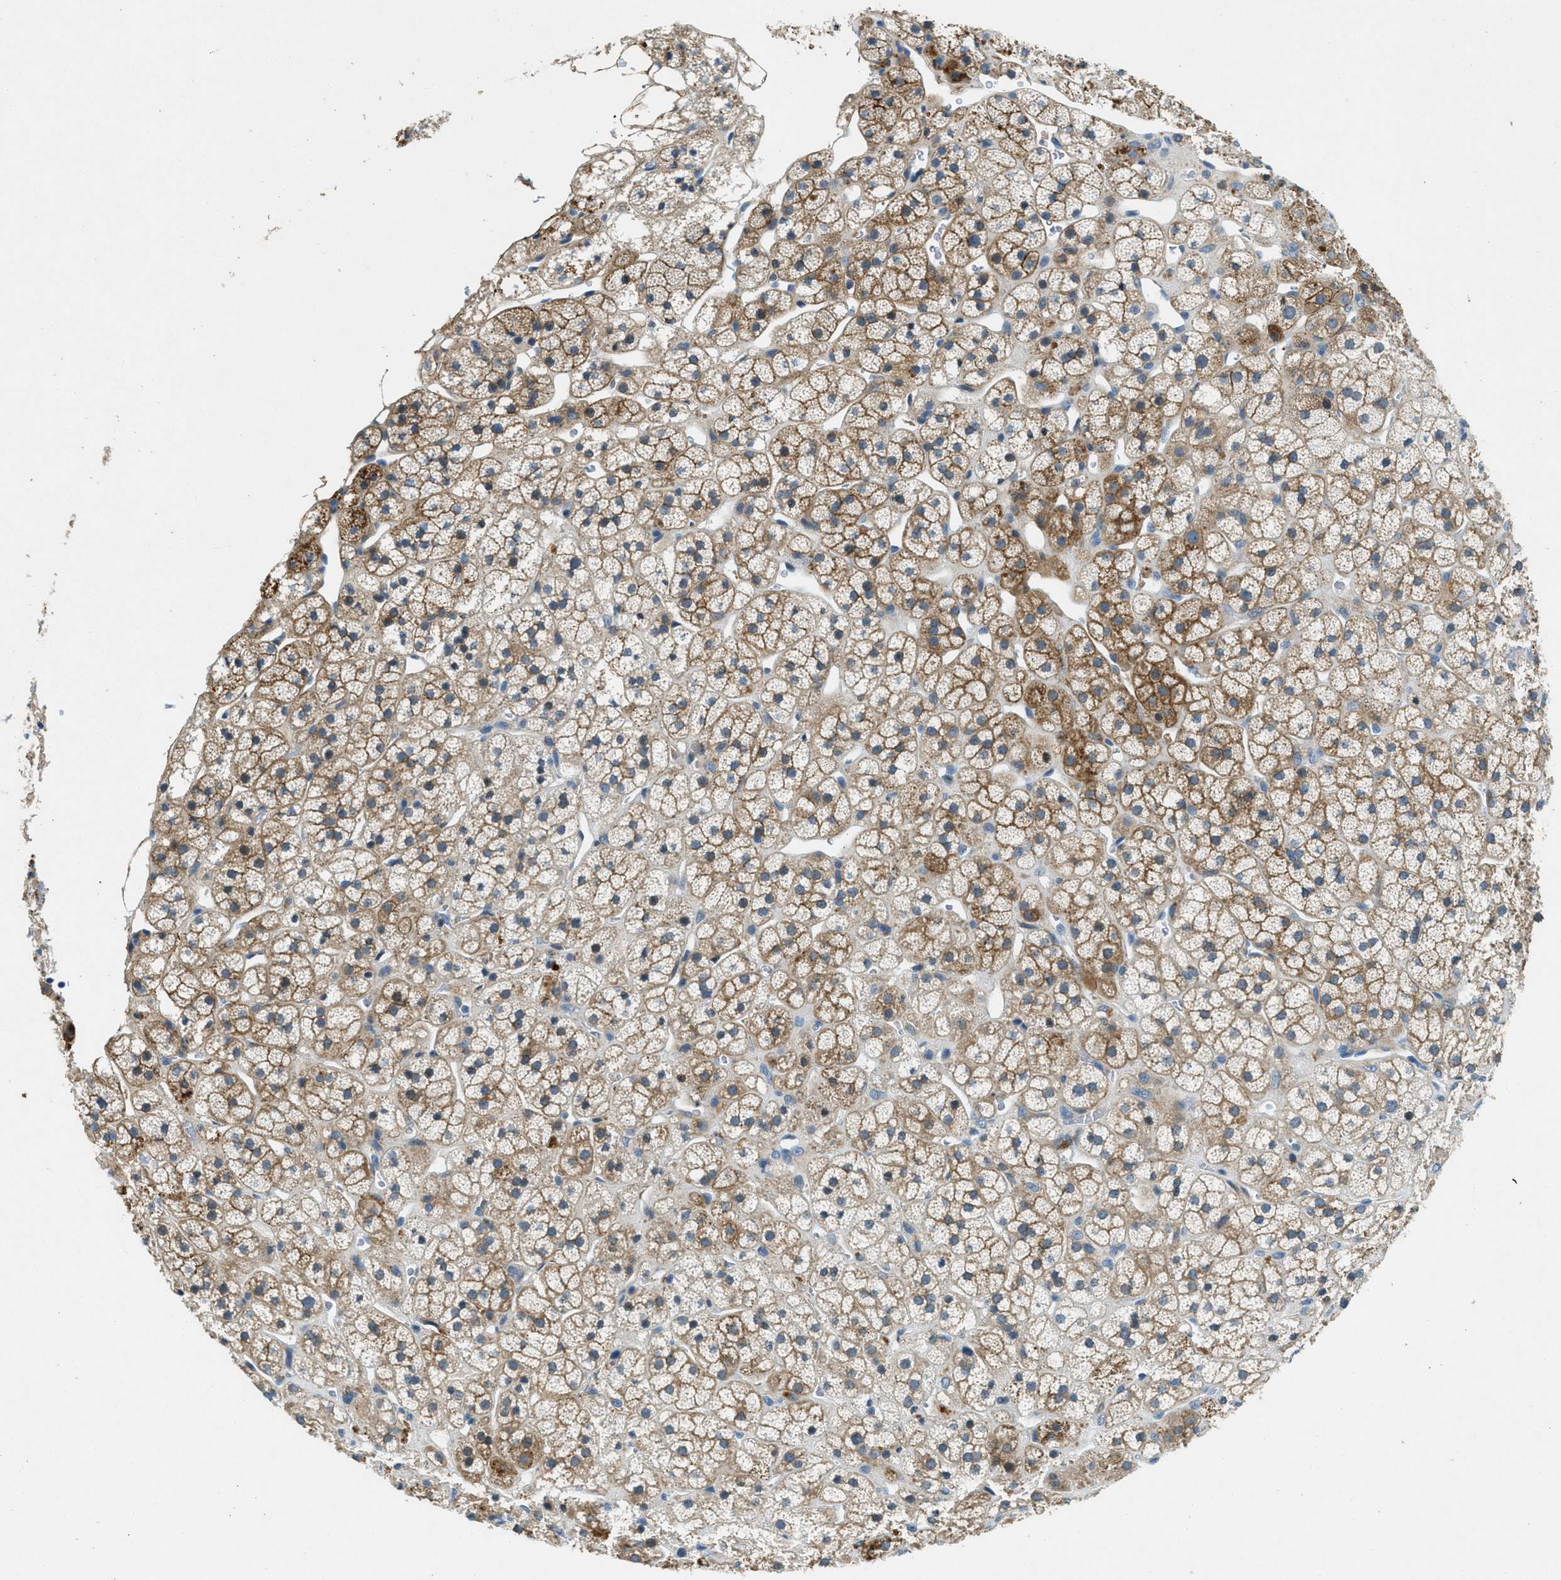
{"staining": {"intensity": "strong", "quantity": "25%-75%", "location": "cytoplasmic/membranous"}, "tissue": "adrenal gland", "cell_type": "Glandular cells", "image_type": "normal", "snomed": [{"axis": "morphology", "description": "Normal tissue, NOS"}, {"axis": "topography", "description": "Adrenal gland"}], "caption": "Immunohistochemical staining of benign adrenal gland displays high levels of strong cytoplasmic/membranous expression in approximately 25%-75% of glandular cells.", "gene": "SNX14", "patient": {"sex": "male", "age": 56}}